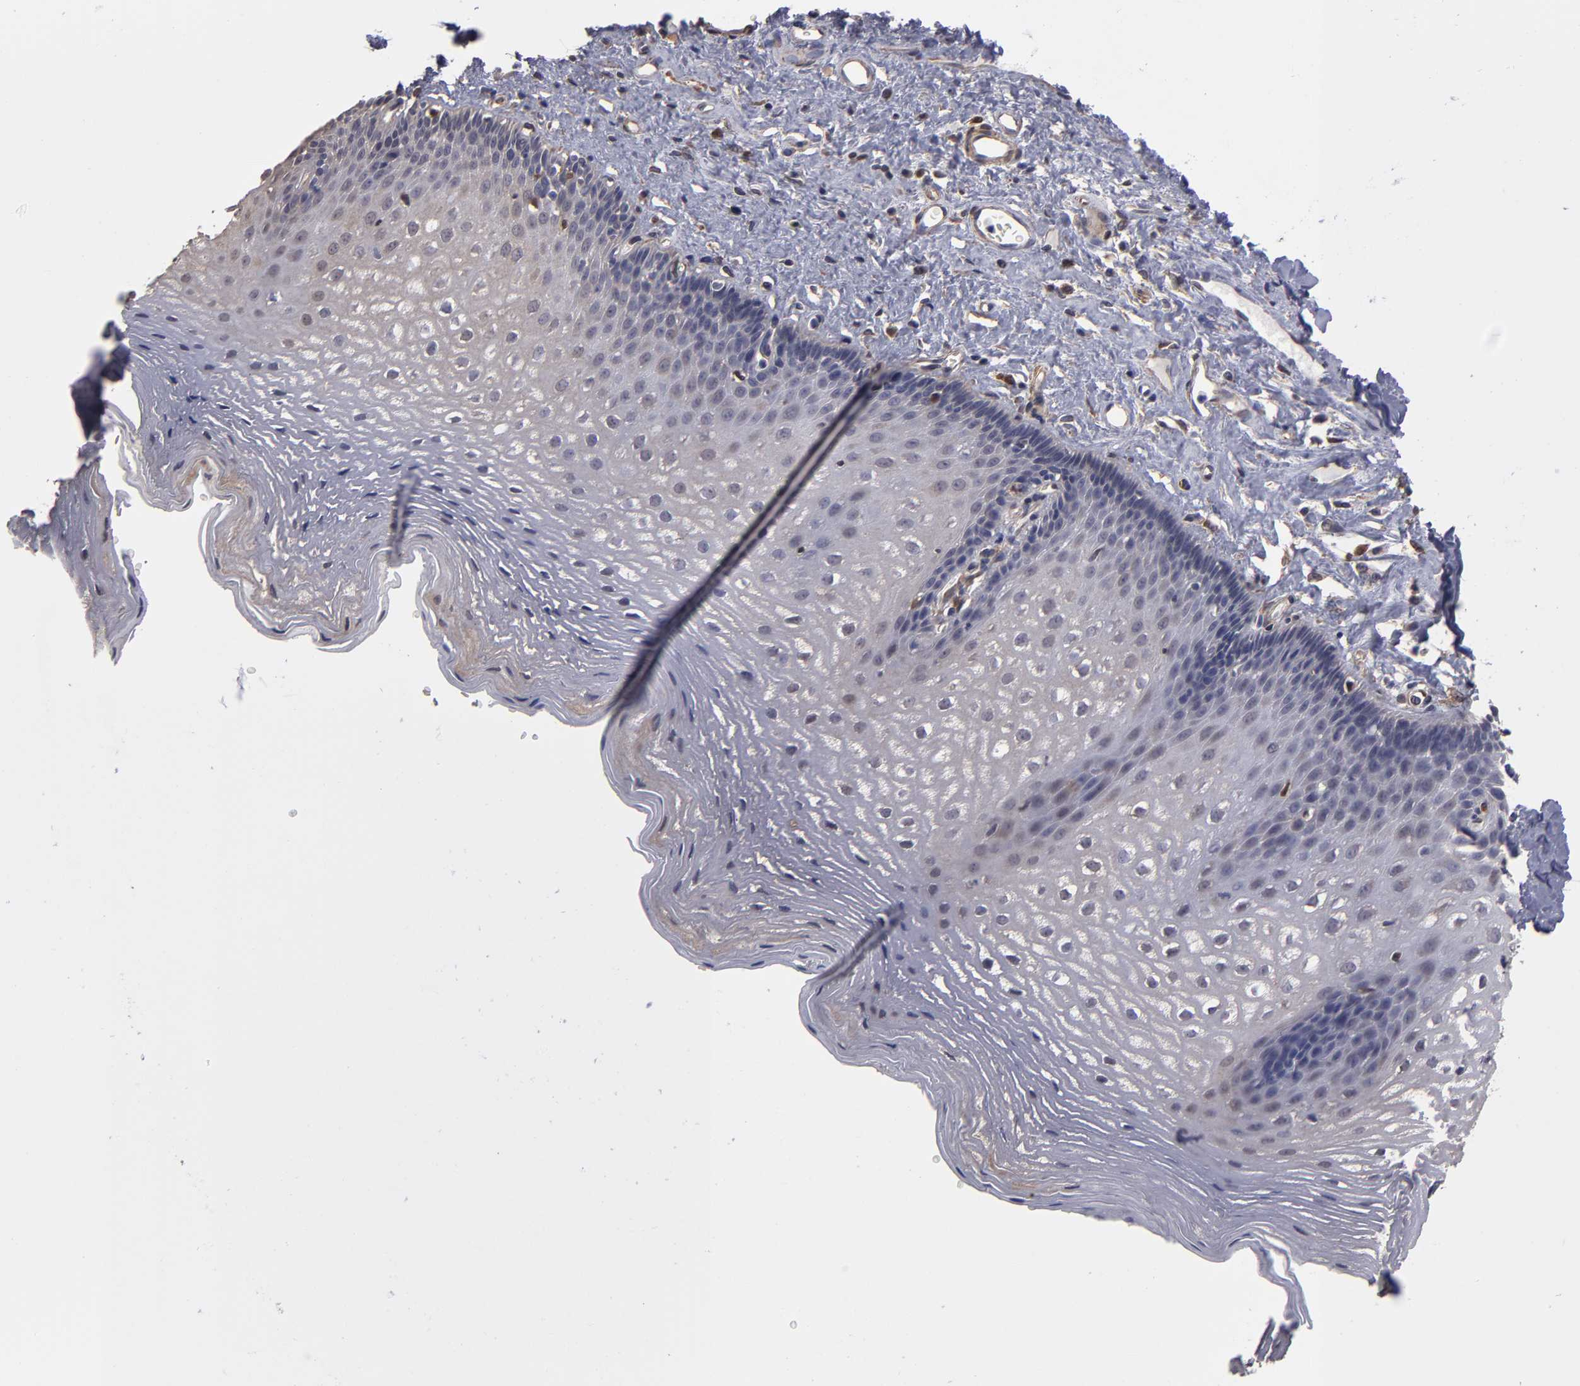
{"staining": {"intensity": "weak", "quantity": "25%-75%", "location": "cytoplasmic/membranous"}, "tissue": "esophagus", "cell_type": "Squamous epithelial cells", "image_type": "normal", "snomed": [{"axis": "morphology", "description": "Normal tissue, NOS"}, {"axis": "topography", "description": "Esophagus"}], "caption": "Esophagus stained with immunohistochemistry (IHC) displays weak cytoplasmic/membranous expression in about 25%-75% of squamous epithelial cells. The staining was performed using DAB to visualize the protein expression in brown, while the nuclei were stained in blue with hematoxylin (Magnification: 20x).", "gene": "NDRG2", "patient": {"sex": "female", "age": 70}}